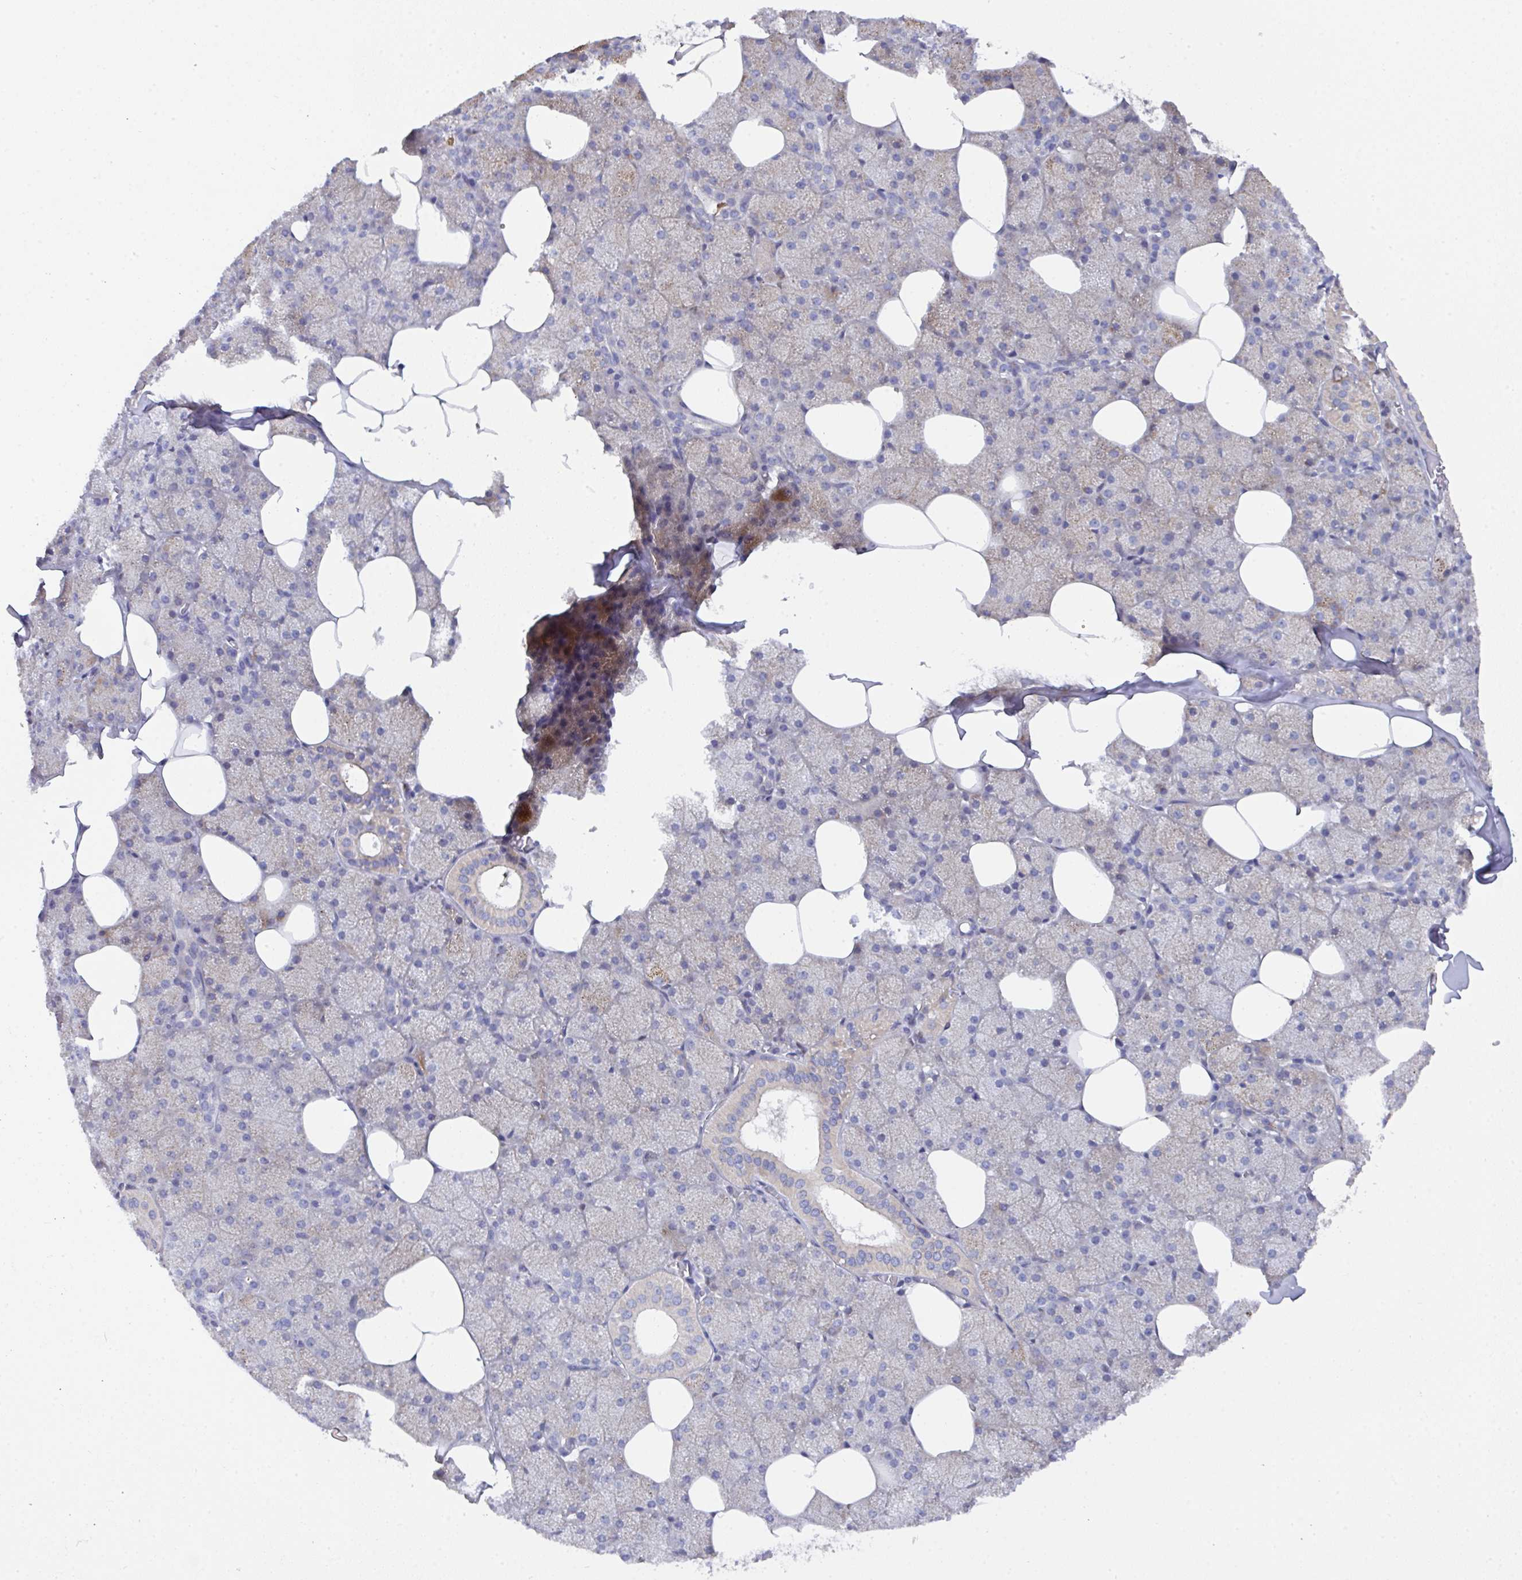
{"staining": {"intensity": "moderate", "quantity": "<25%", "location": "cytoplasmic/membranous"}, "tissue": "salivary gland", "cell_type": "Glandular cells", "image_type": "normal", "snomed": [{"axis": "morphology", "description": "Normal tissue, NOS"}, {"axis": "topography", "description": "Salivary gland"}, {"axis": "topography", "description": "Peripheral nerve tissue"}], "caption": "Human salivary gland stained with a brown dye demonstrates moderate cytoplasmic/membranous positive positivity in approximately <25% of glandular cells.", "gene": "L3HYPDH", "patient": {"sex": "male", "age": 38}}